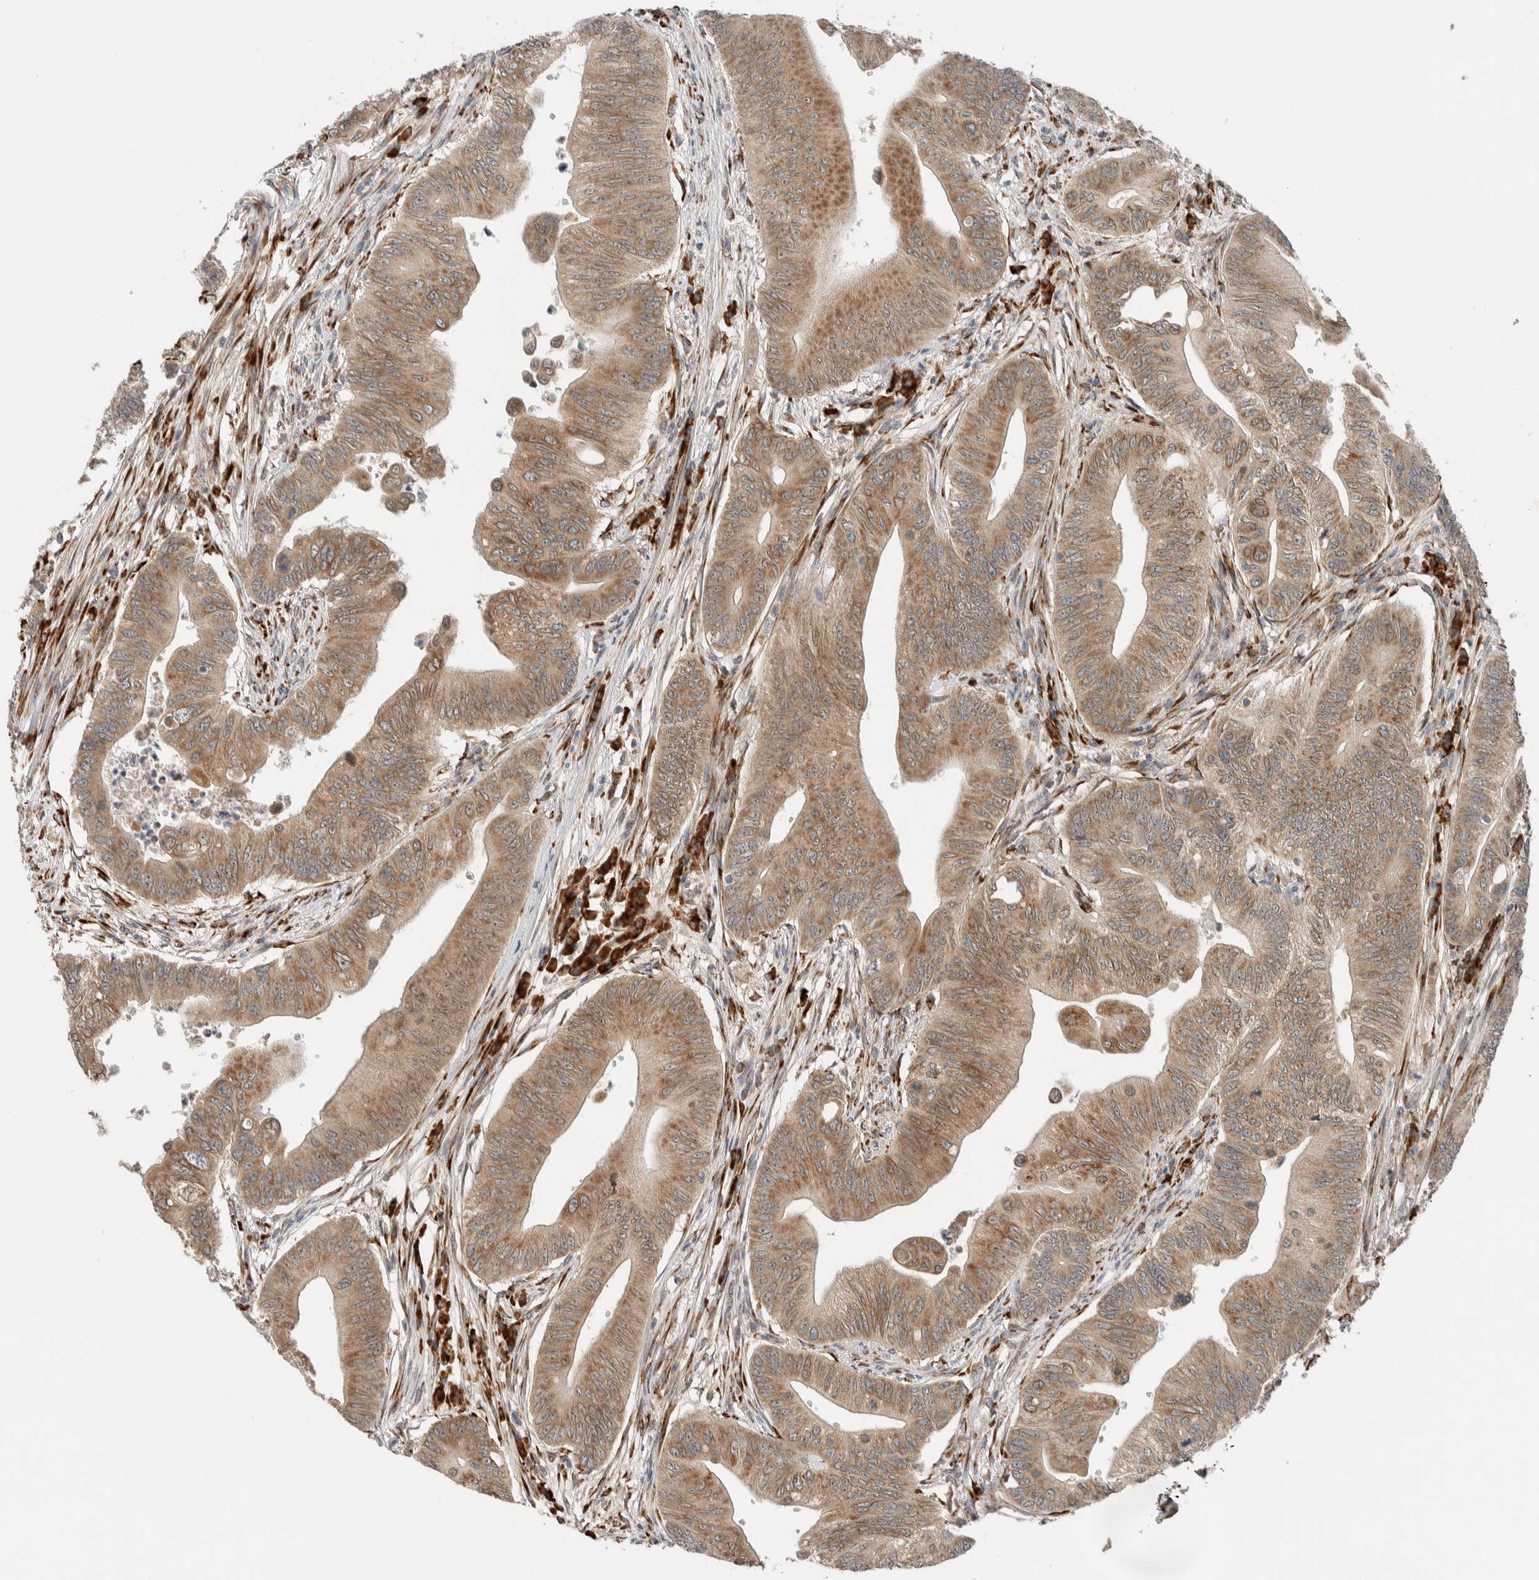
{"staining": {"intensity": "moderate", "quantity": ">75%", "location": "cytoplasmic/membranous"}, "tissue": "colorectal cancer", "cell_type": "Tumor cells", "image_type": "cancer", "snomed": [{"axis": "morphology", "description": "Adenoma, NOS"}, {"axis": "morphology", "description": "Adenocarcinoma, NOS"}, {"axis": "topography", "description": "Colon"}], "caption": "Adenoma (colorectal) was stained to show a protein in brown. There is medium levels of moderate cytoplasmic/membranous staining in approximately >75% of tumor cells.", "gene": "CTBP2", "patient": {"sex": "male", "age": 79}}